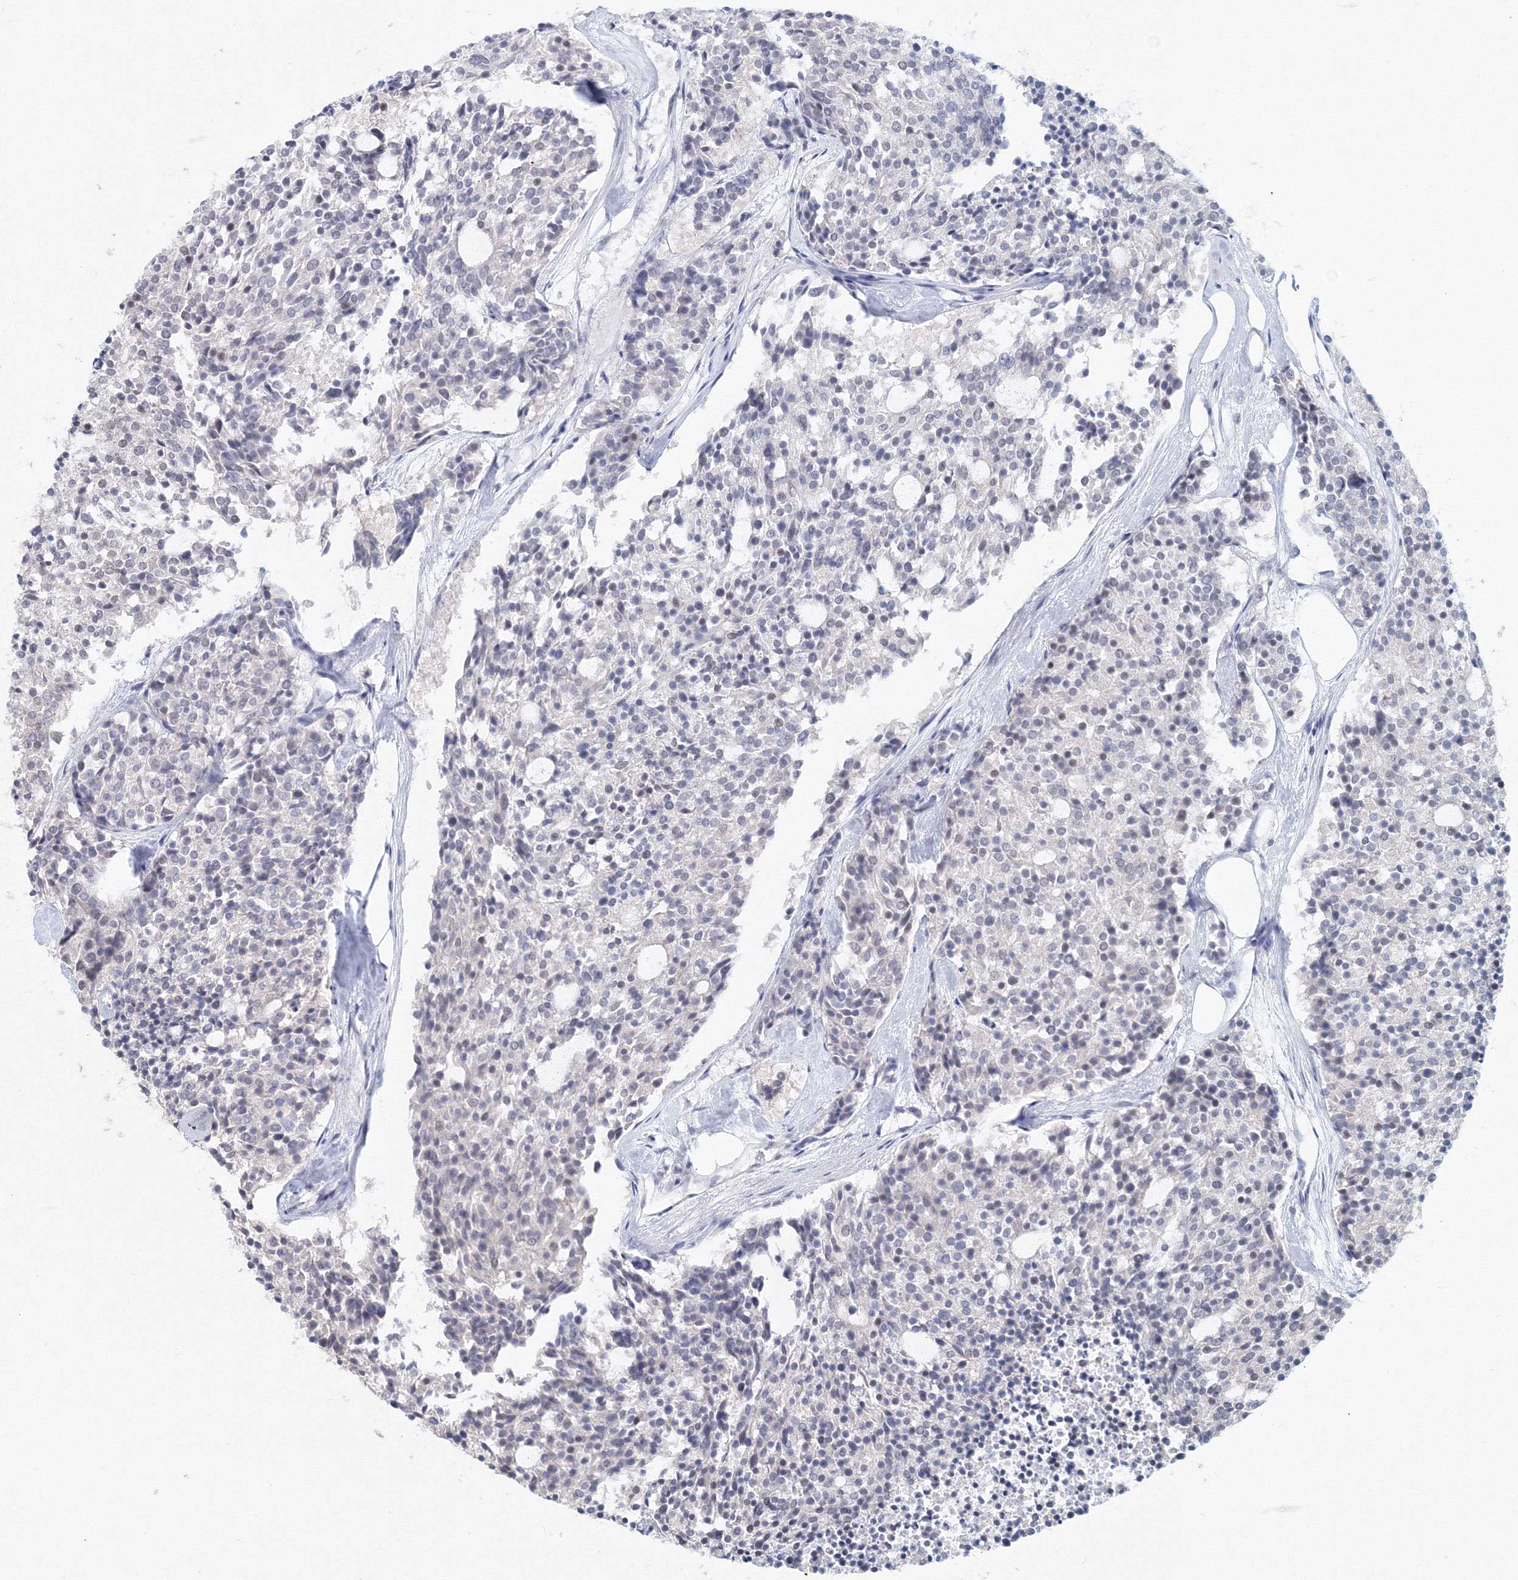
{"staining": {"intensity": "negative", "quantity": "none", "location": "none"}, "tissue": "carcinoid", "cell_type": "Tumor cells", "image_type": "cancer", "snomed": [{"axis": "morphology", "description": "Carcinoid, malignant, NOS"}, {"axis": "topography", "description": "Pancreas"}], "caption": "IHC micrograph of neoplastic tissue: human malignant carcinoid stained with DAB demonstrates no significant protein expression in tumor cells.", "gene": "SLC7A7", "patient": {"sex": "female", "age": 54}}